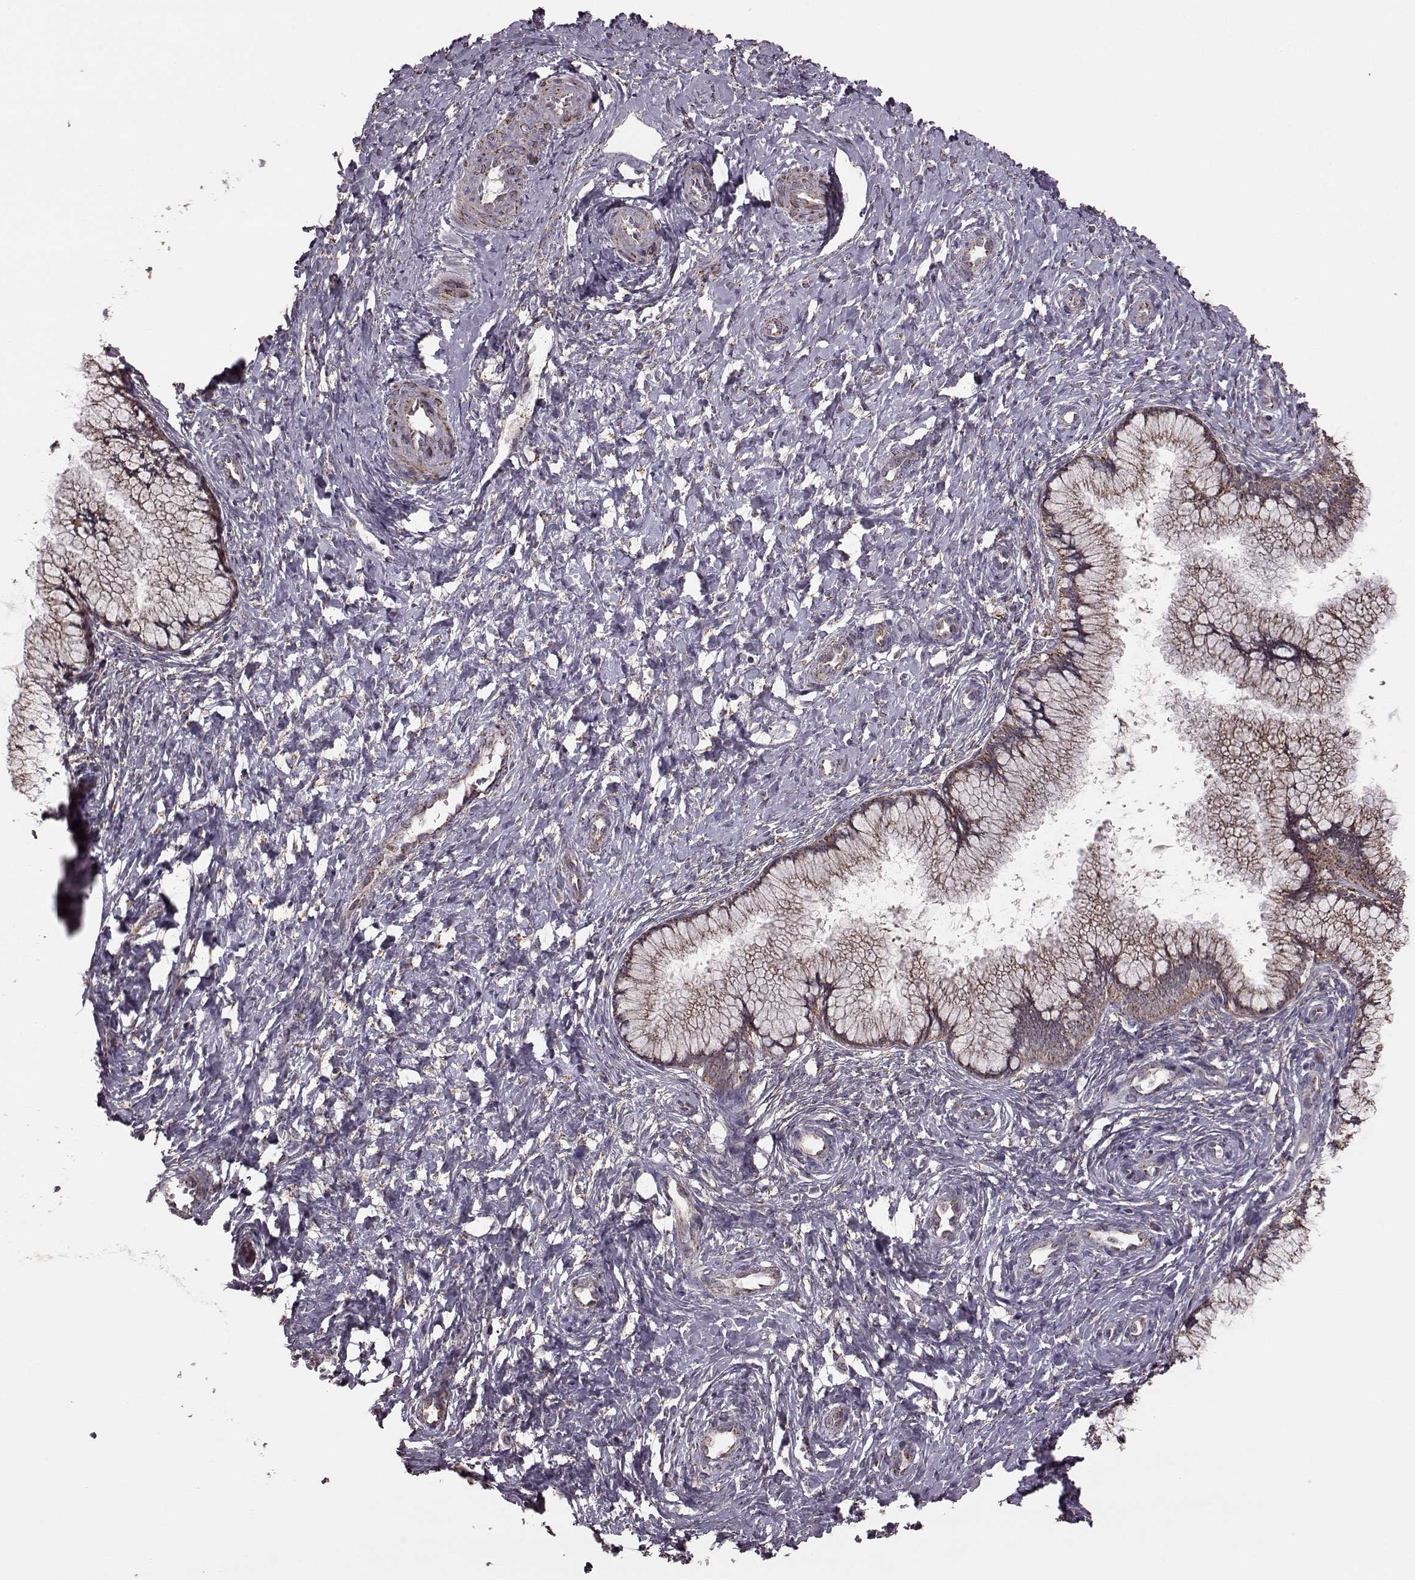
{"staining": {"intensity": "weak", "quantity": ">75%", "location": "cytoplasmic/membranous"}, "tissue": "cervix", "cell_type": "Glandular cells", "image_type": "normal", "snomed": [{"axis": "morphology", "description": "Normal tissue, NOS"}, {"axis": "topography", "description": "Cervix"}], "caption": "Cervix stained for a protein reveals weak cytoplasmic/membranous positivity in glandular cells.", "gene": "PUDP", "patient": {"sex": "female", "age": 37}}